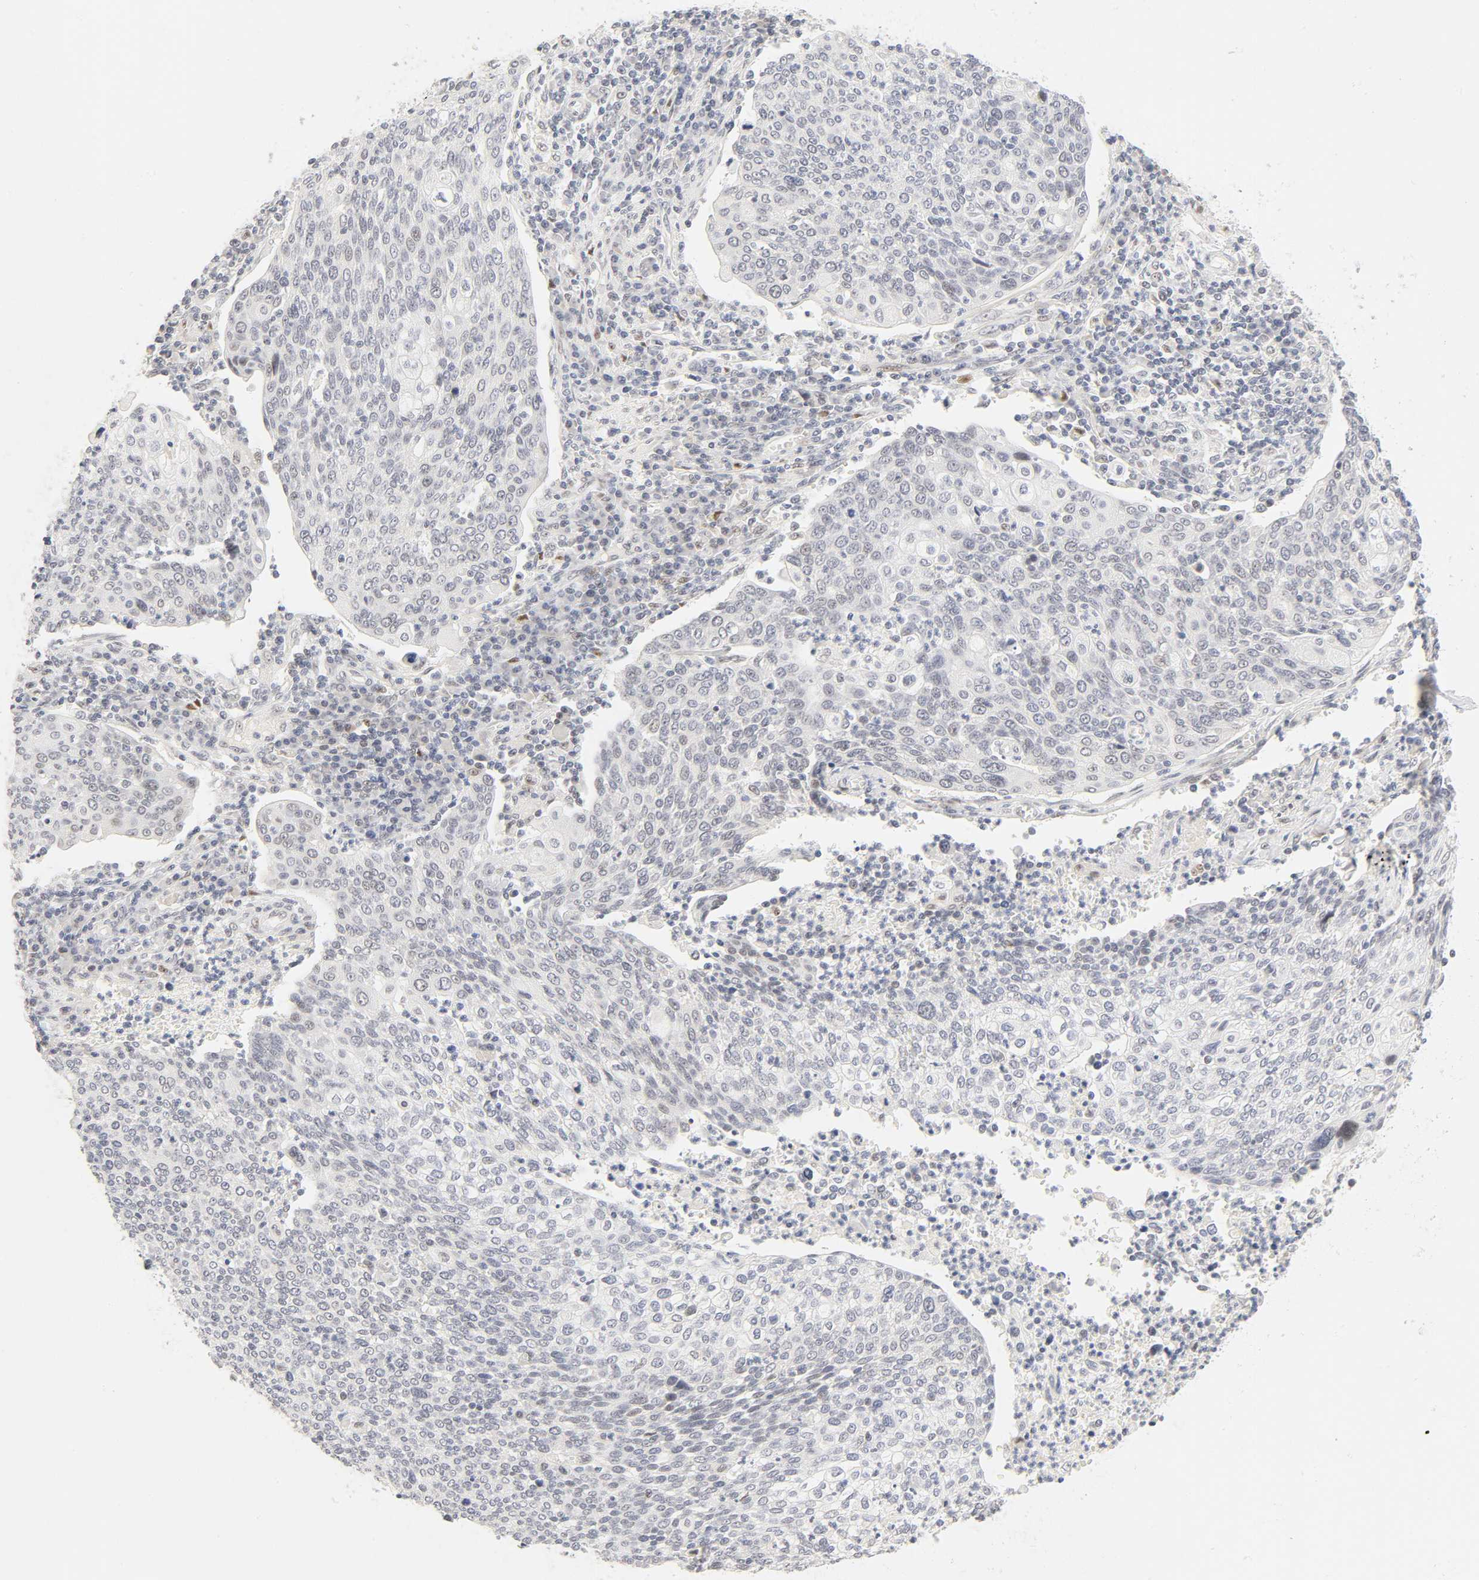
{"staining": {"intensity": "weak", "quantity": "<25%", "location": "nuclear"}, "tissue": "cervical cancer", "cell_type": "Tumor cells", "image_type": "cancer", "snomed": [{"axis": "morphology", "description": "Squamous cell carcinoma, NOS"}, {"axis": "topography", "description": "Cervix"}], "caption": "A histopathology image of human cervical cancer is negative for staining in tumor cells. (DAB (3,3'-diaminobenzidine) immunohistochemistry (IHC) visualized using brightfield microscopy, high magnification).", "gene": "MNAT1", "patient": {"sex": "female", "age": 40}}